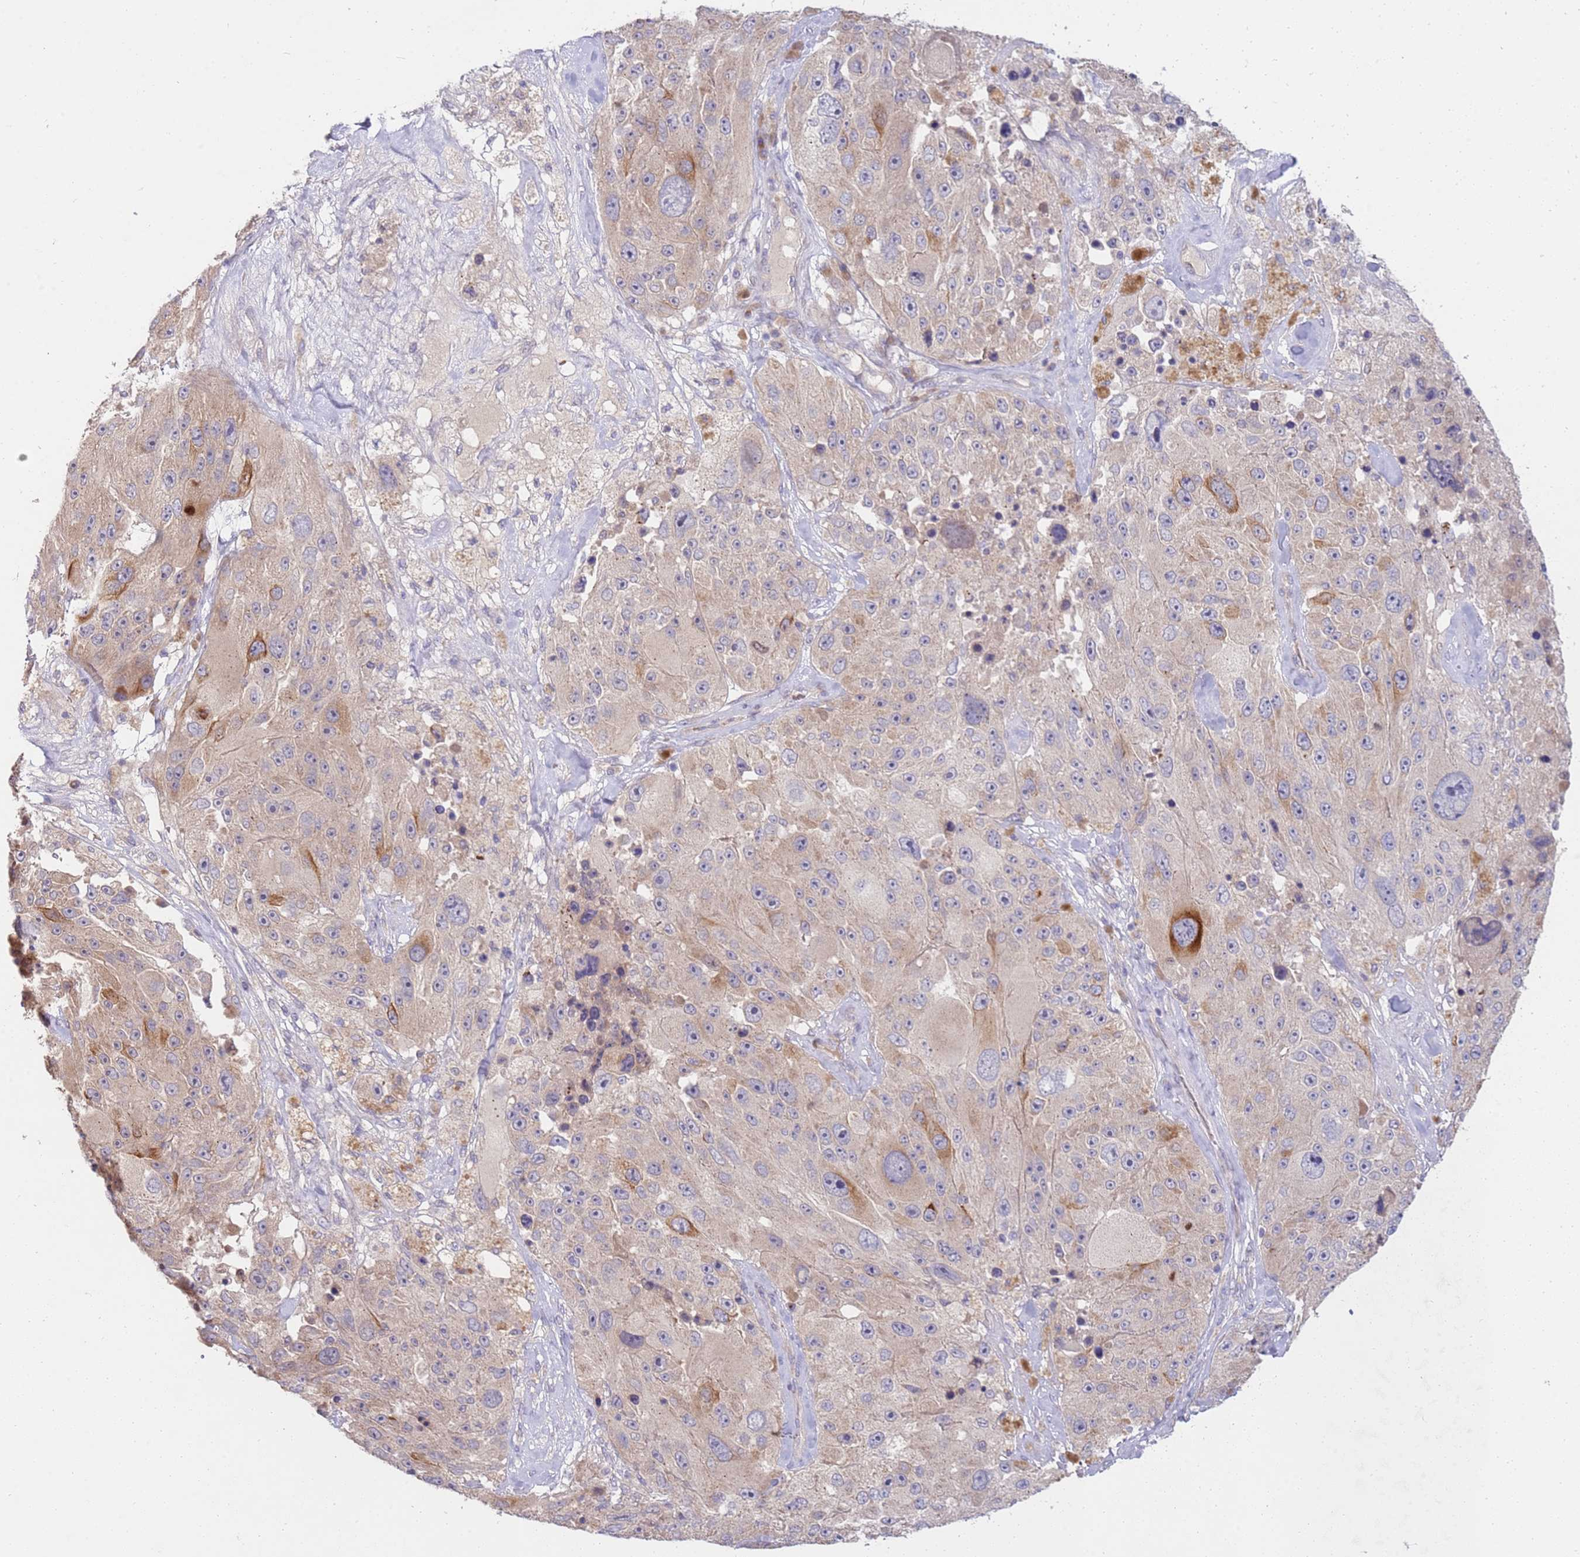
{"staining": {"intensity": "negative", "quantity": "none", "location": "none"}, "tissue": "melanoma", "cell_type": "Tumor cells", "image_type": "cancer", "snomed": [{"axis": "morphology", "description": "Malignant melanoma, Metastatic site"}, {"axis": "topography", "description": "Lymph node"}], "caption": "A photomicrograph of human melanoma is negative for staining in tumor cells.", "gene": "NMUR2", "patient": {"sex": "male", "age": 62}}